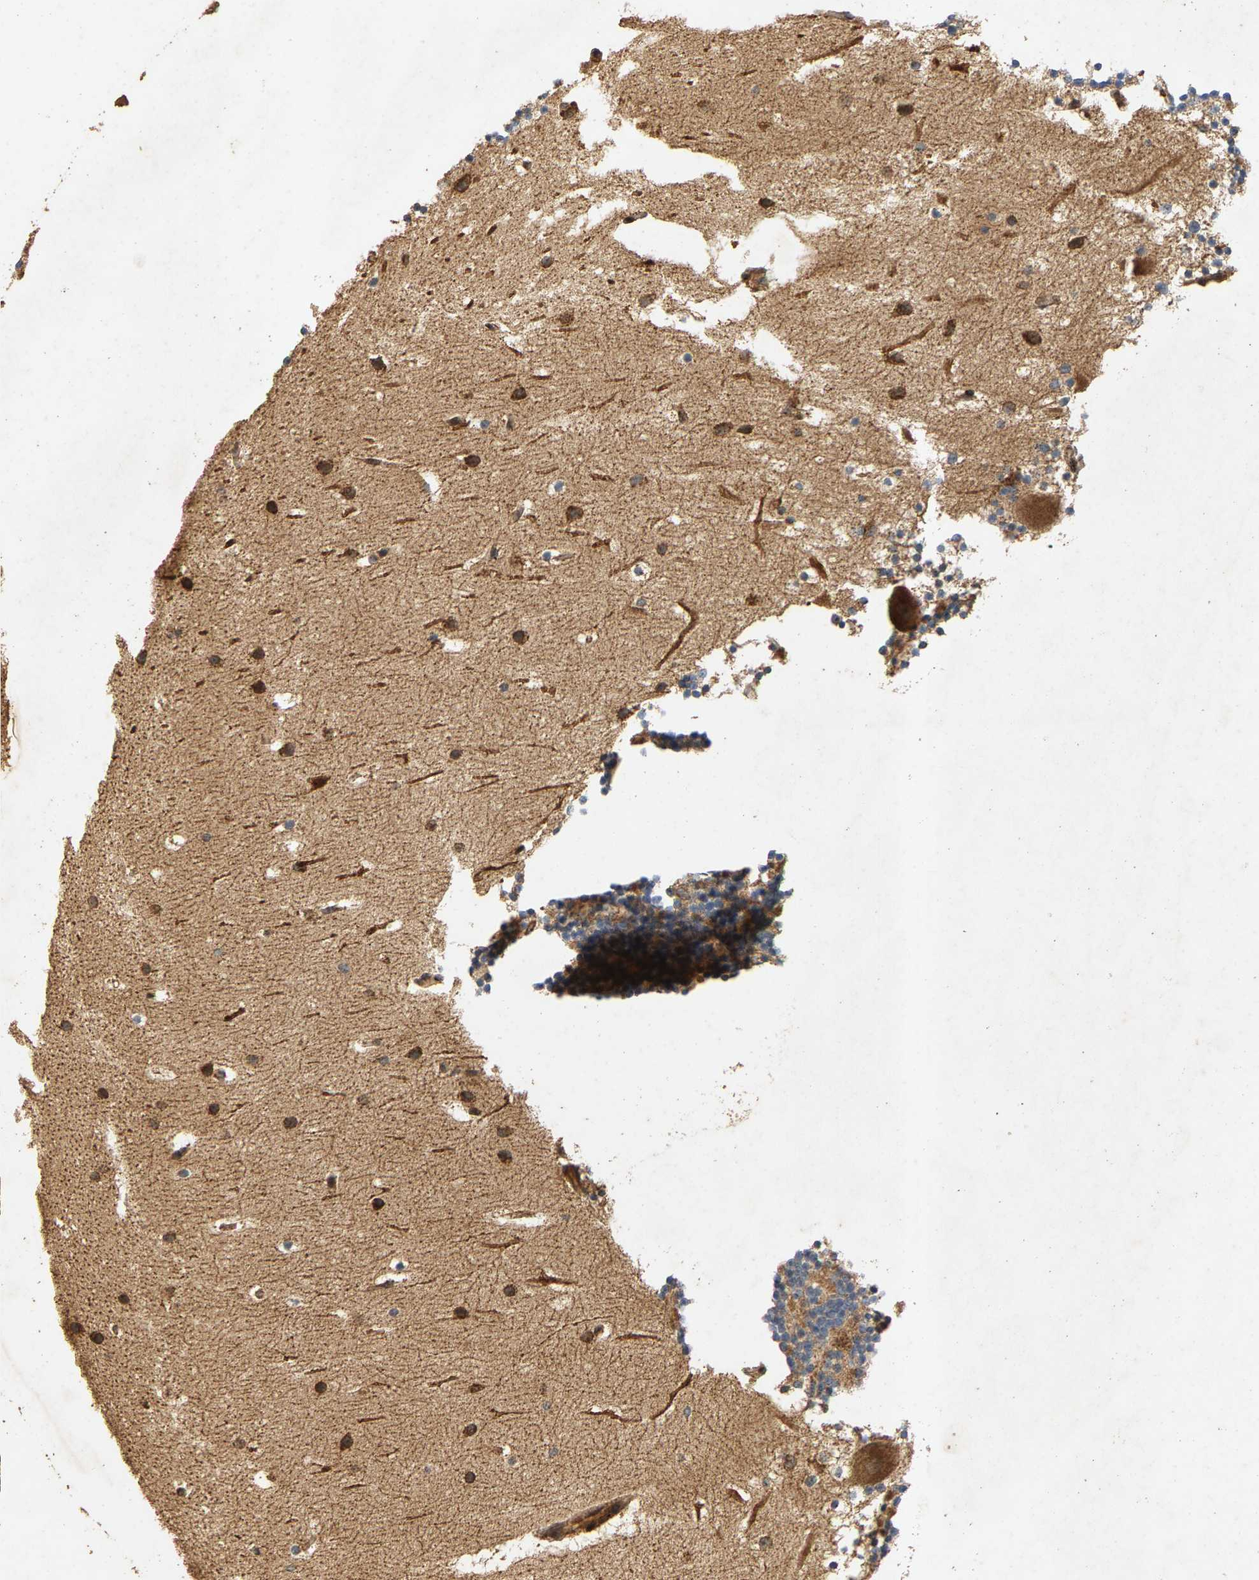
{"staining": {"intensity": "moderate", "quantity": ">75%", "location": "cytoplasmic/membranous"}, "tissue": "cerebellum", "cell_type": "Cells in granular layer", "image_type": "normal", "snomed": [{"axis": "morphology", "description": "Normal tissue, NOS"}, {"axis": "topography", "description": "Cerebellum"}], "caption": "IHC image of unremarkable cerebellum stained for a protein (brown), which exhibits medium levels of moderate cytoplasmic/membranous positivity in approximately >75% of cells in granular layer.", "gene": "CIDEC", "patient": {"sex": "male", "age": 45}}